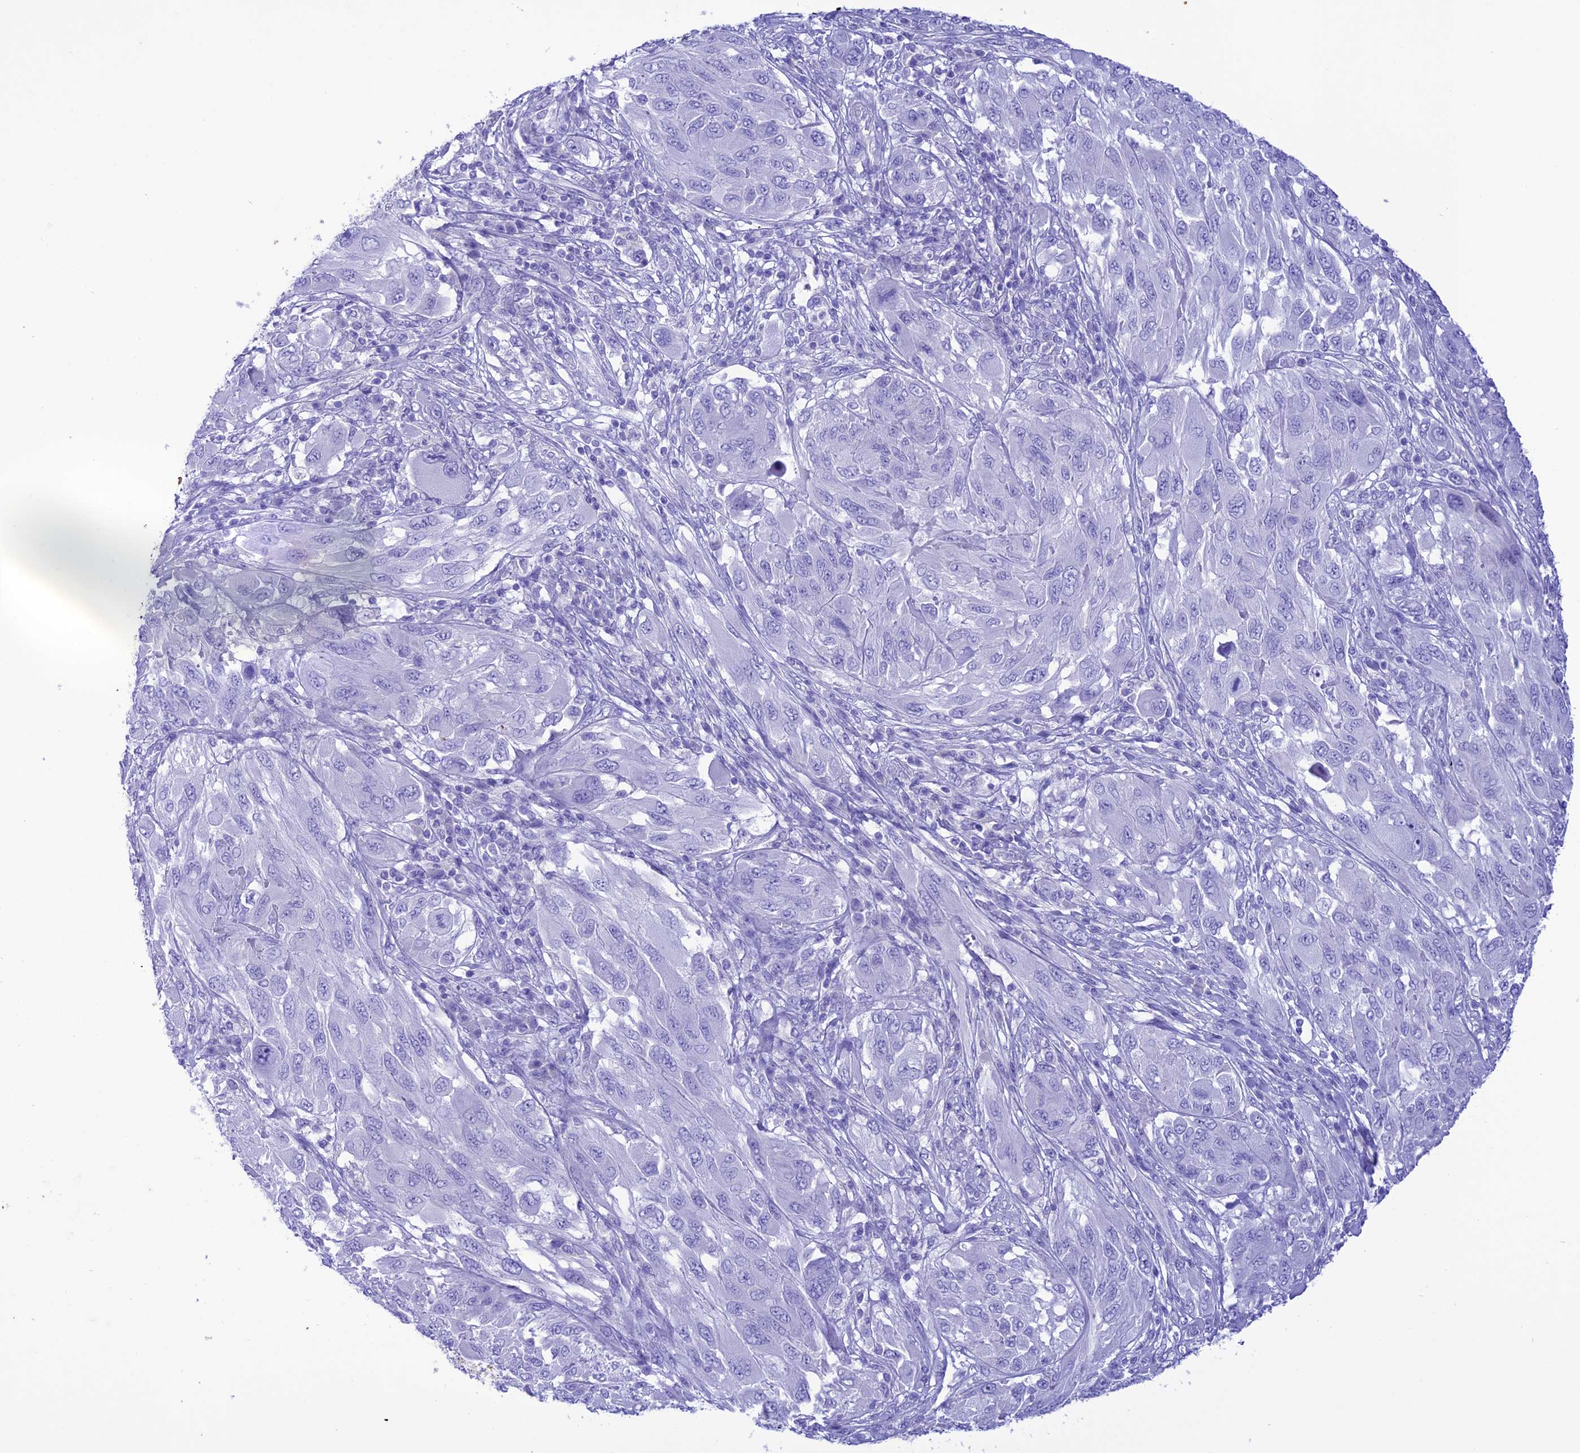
{"staining": {"intensity": "negative", "quantity": "none", "location": "none"}, "tissue": "melanoma", "cell_type": "Tumor cells", "image_type": "cancer", "snomed": [{"axis": "morphology", "description": "Malignant melanoma, NOS"}, {"axis": "topography", "description": "Skin"}], "caption": "Malignant melanoma was stained to show a protein in brown. There is no significant staining in tumor cells. Brightfield microscopy of immunohistochemistry (IHC) stained with DAB (3,3'-diaminobenzidine) (brown) and hematoxylin (blue), captured at high magnification.", "gene": "VPS52", "patient": {"sex": "female", "age": 91}}